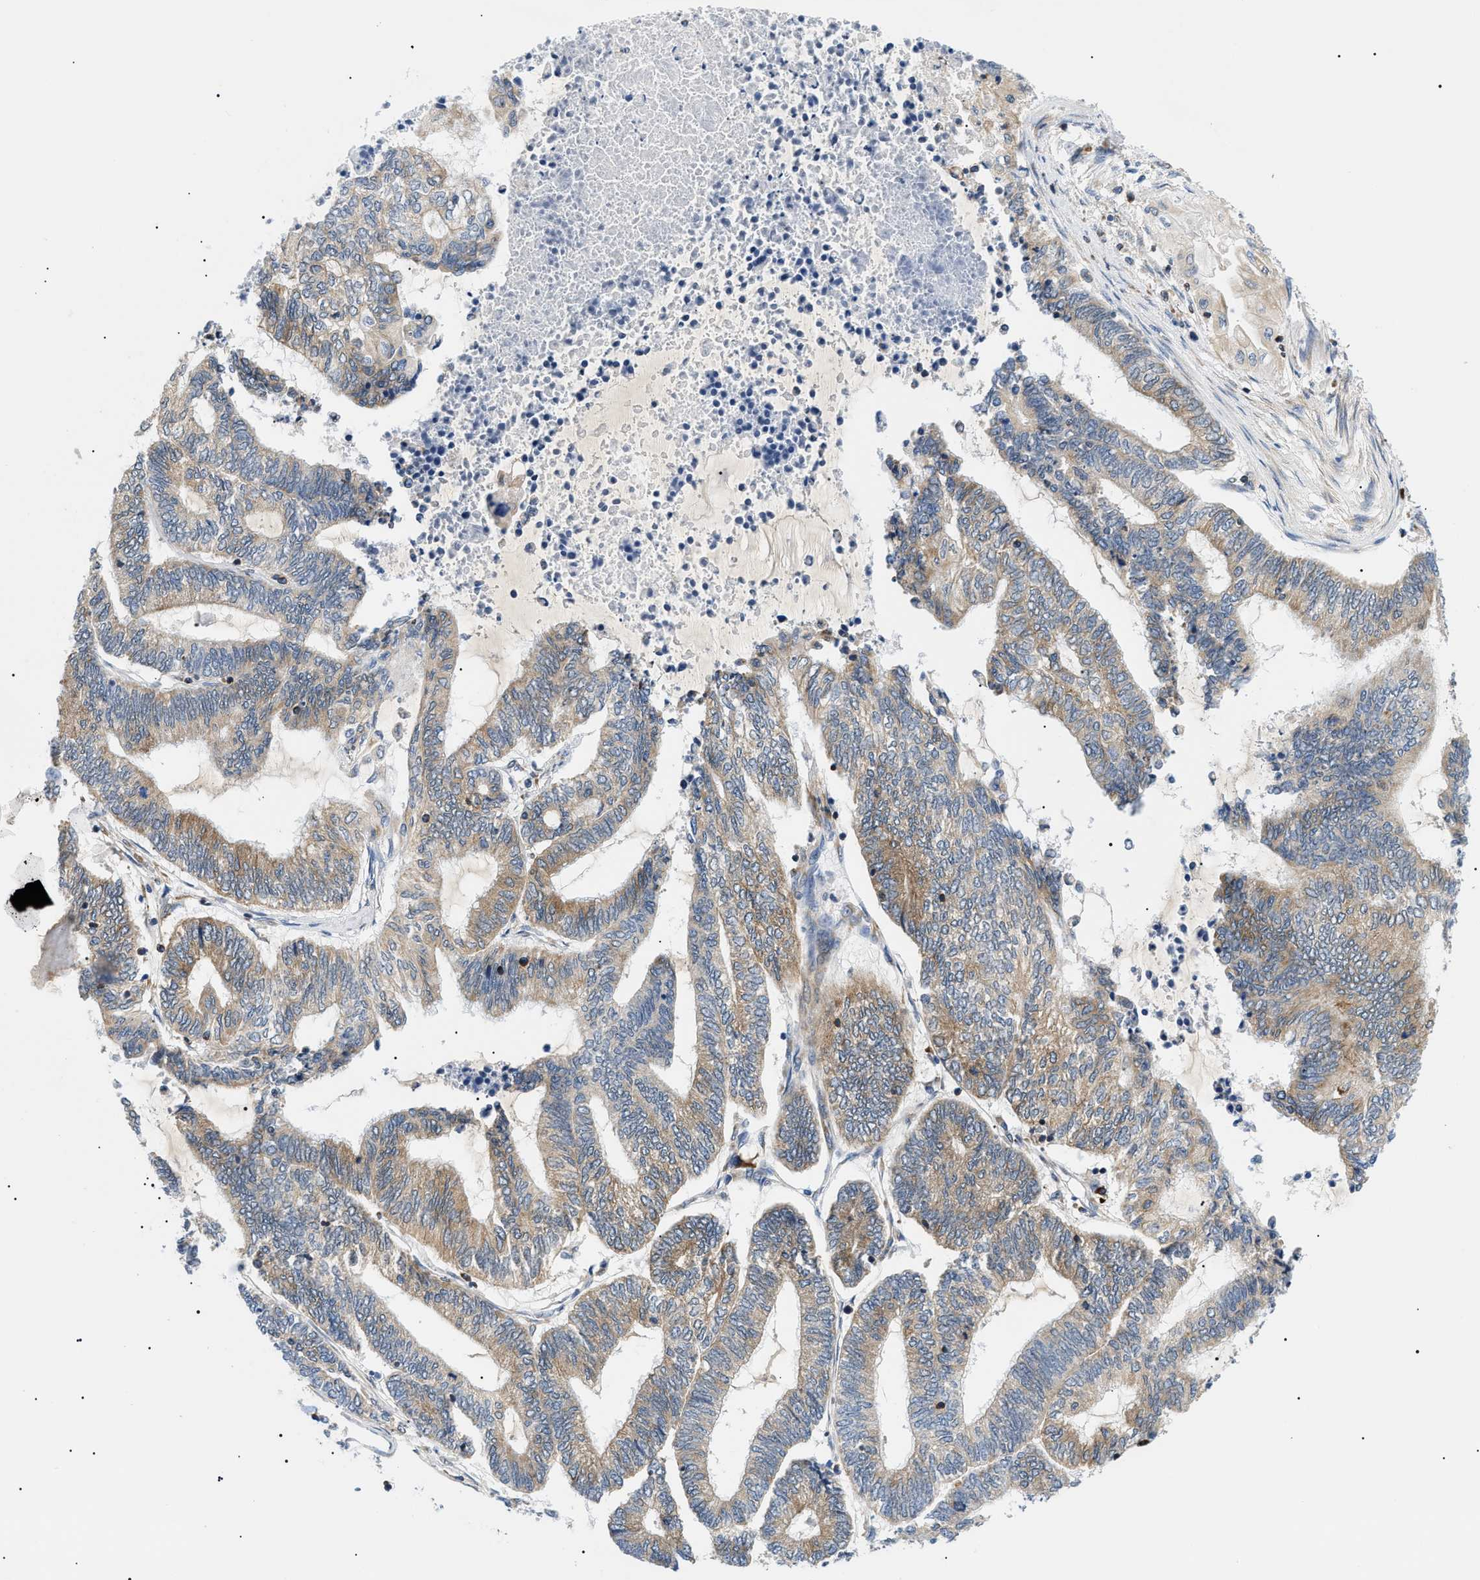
{"staining": {"intensity": "moderate", "quantity": "25%-75%", "location": "cytoplasmic/membranous"}, "tissue": "endometrial cancer", "cell_type": "Tumor cells", "image_type": "cancer", "snomed": [{"axis": "morphology", "description": "Adenocarcinoma, NOS"}, {"axis": "topography", "description": "Uterus"}, {"axis": "topography", "description": "Endometrium"}], "caption": "A photomicrograph of adenocarcinoma (endometrial) stained for a protein shows moderate cytoplasmic/membranous brown staining in tumor cells. (IHC, brightfield microscopy, high magnification).", "gene": "DERL1", "patient": {"sex": "female", "age": 70}}